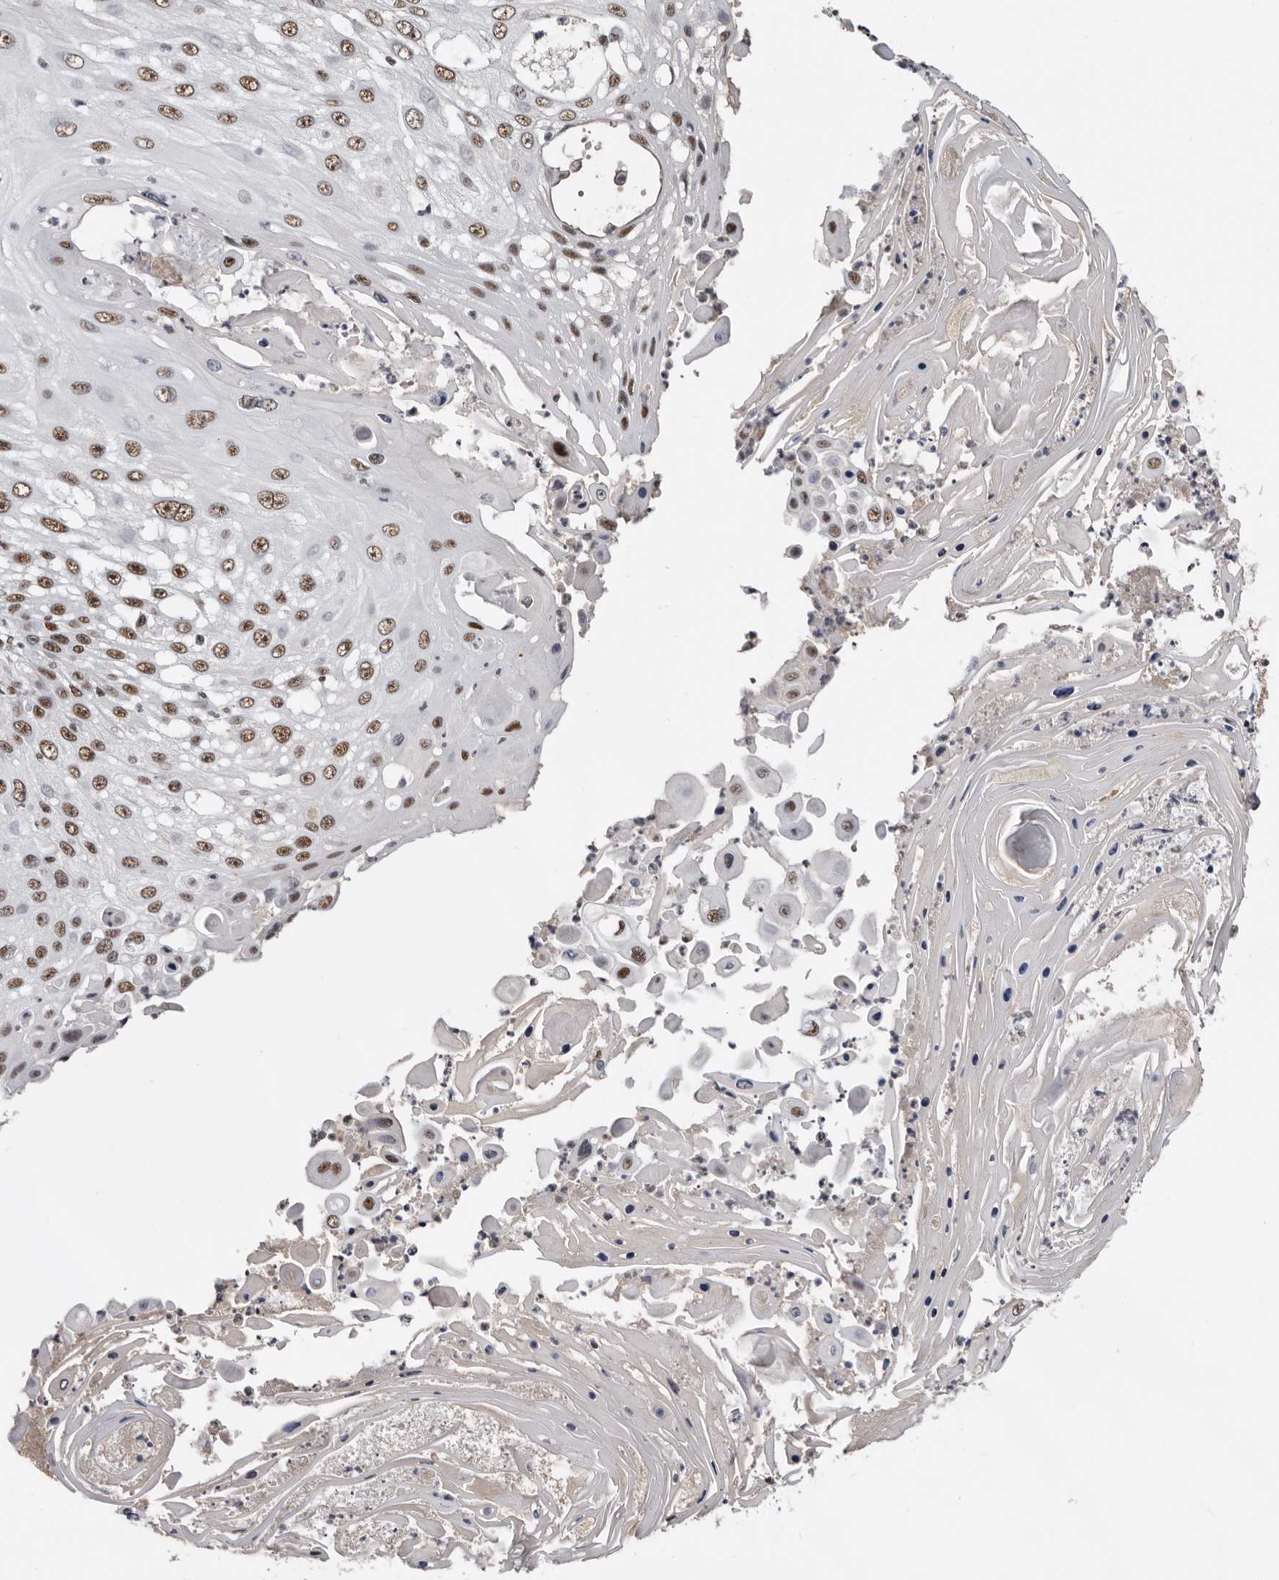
{"staining": {"intensity": "moderate", "quantity": "25%-75%", "location": "nuclear"}, "tissue": "skin cancer", "cell_type": "Tumor cells", "image_type": "cancer", "snomed": [{"axis": "morphology", "description": "Squamous cell carcinoma, NOS"}, {"axis": "topography", "description": "Skin"}], "caption": "A photomicrograph showing moderate nuclear expression in approximately 25%-75% of tumor cells in squamous cell carcinoma (skin), as visualized by brown immunohistochemical staining.", "gene": "SCAF4", "patient": {"sex": "female", "age": 44}}